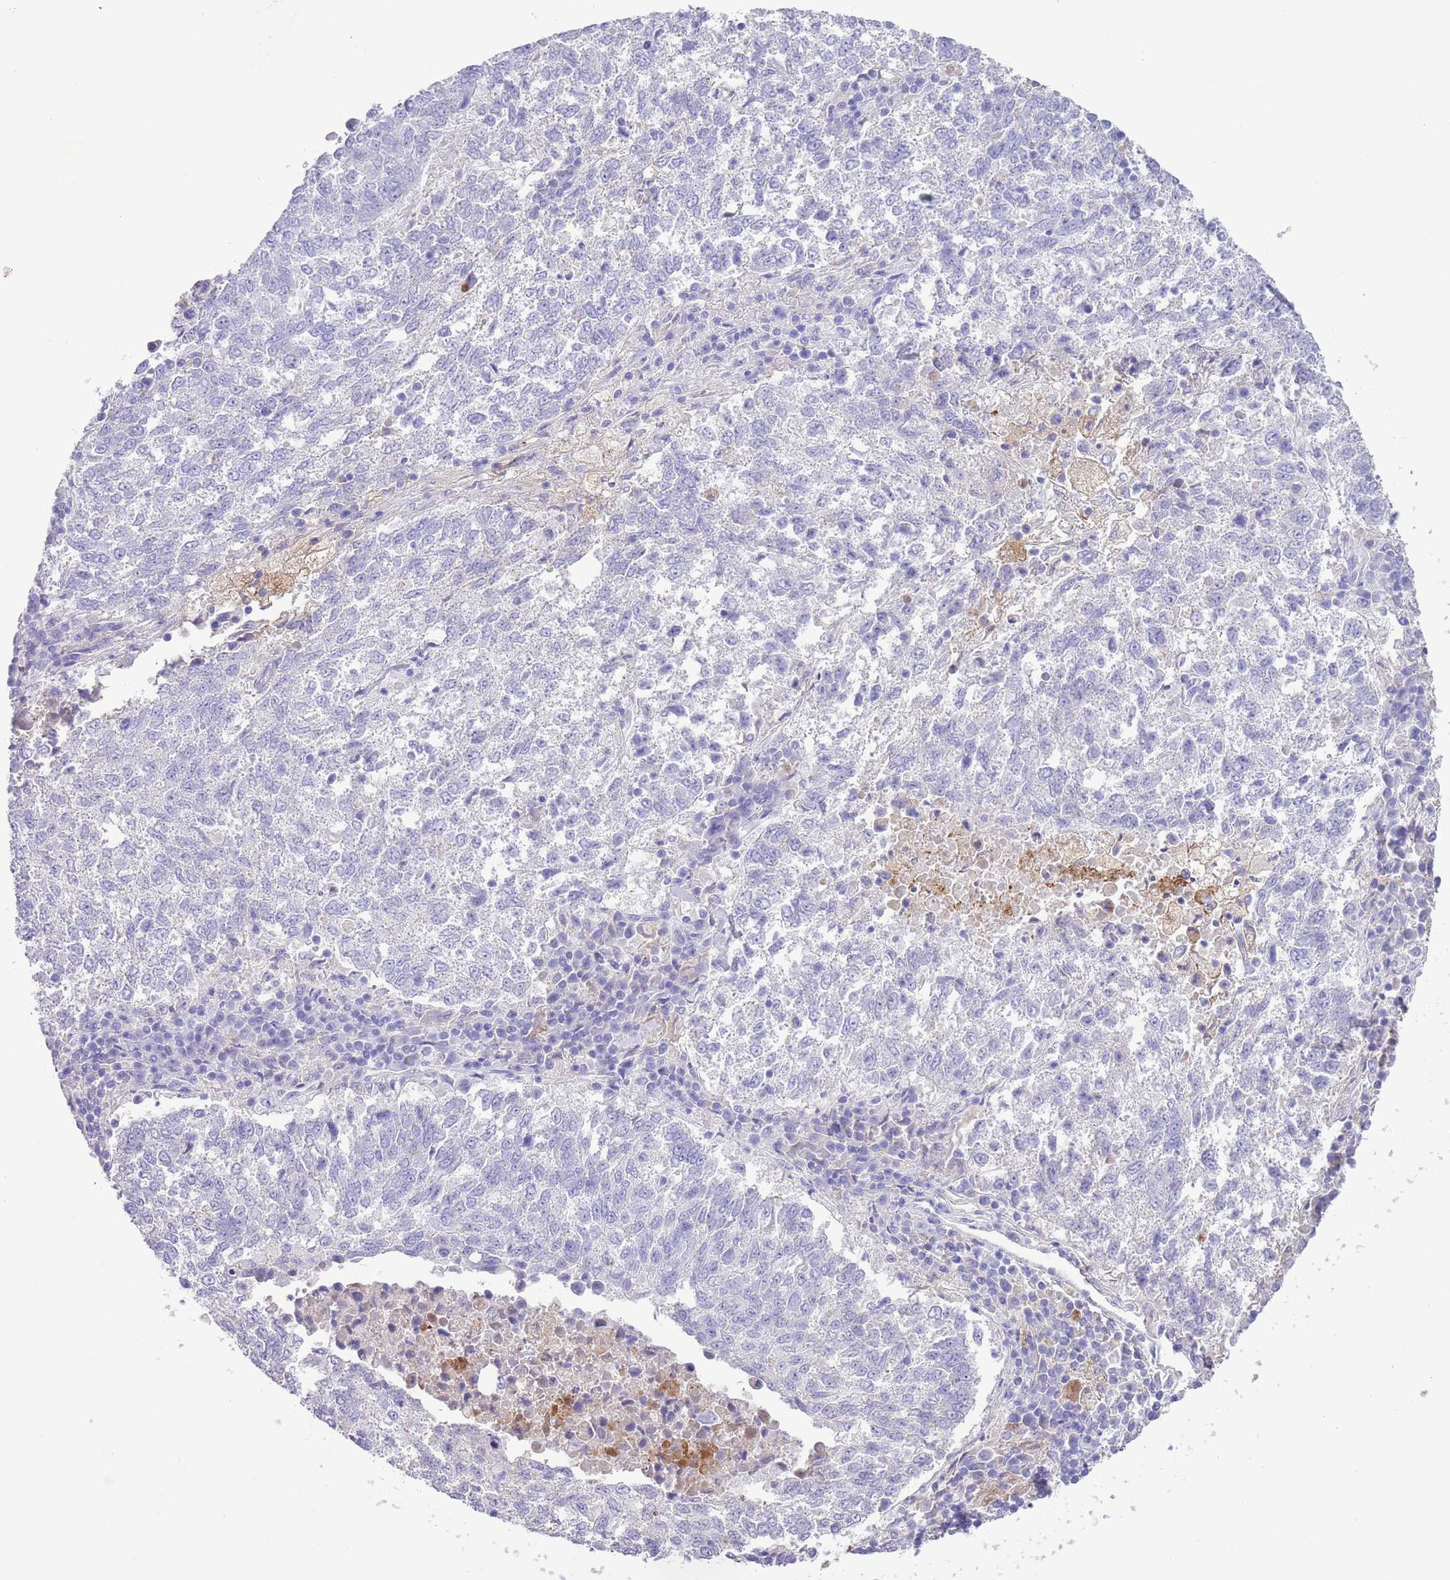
{"staining": {"intensity": "negative", "quantity": "none", "location": "none"}, "tissue": "lung cancer", "cell_type": "Tumor cells", "image_type": "cancer", "snomed": [{"axis": "morphology", "description": "Squamous cell carcinoma, NOS"}, {"axis": "topography", "description": "Lung"}], "caption": "This is an immunohistochemistry image of human lung squamous cell carcinoma. There is no expression in tumor cells.", "gene": "IGF1", "patient": {"sex": "male", "age": 73}}